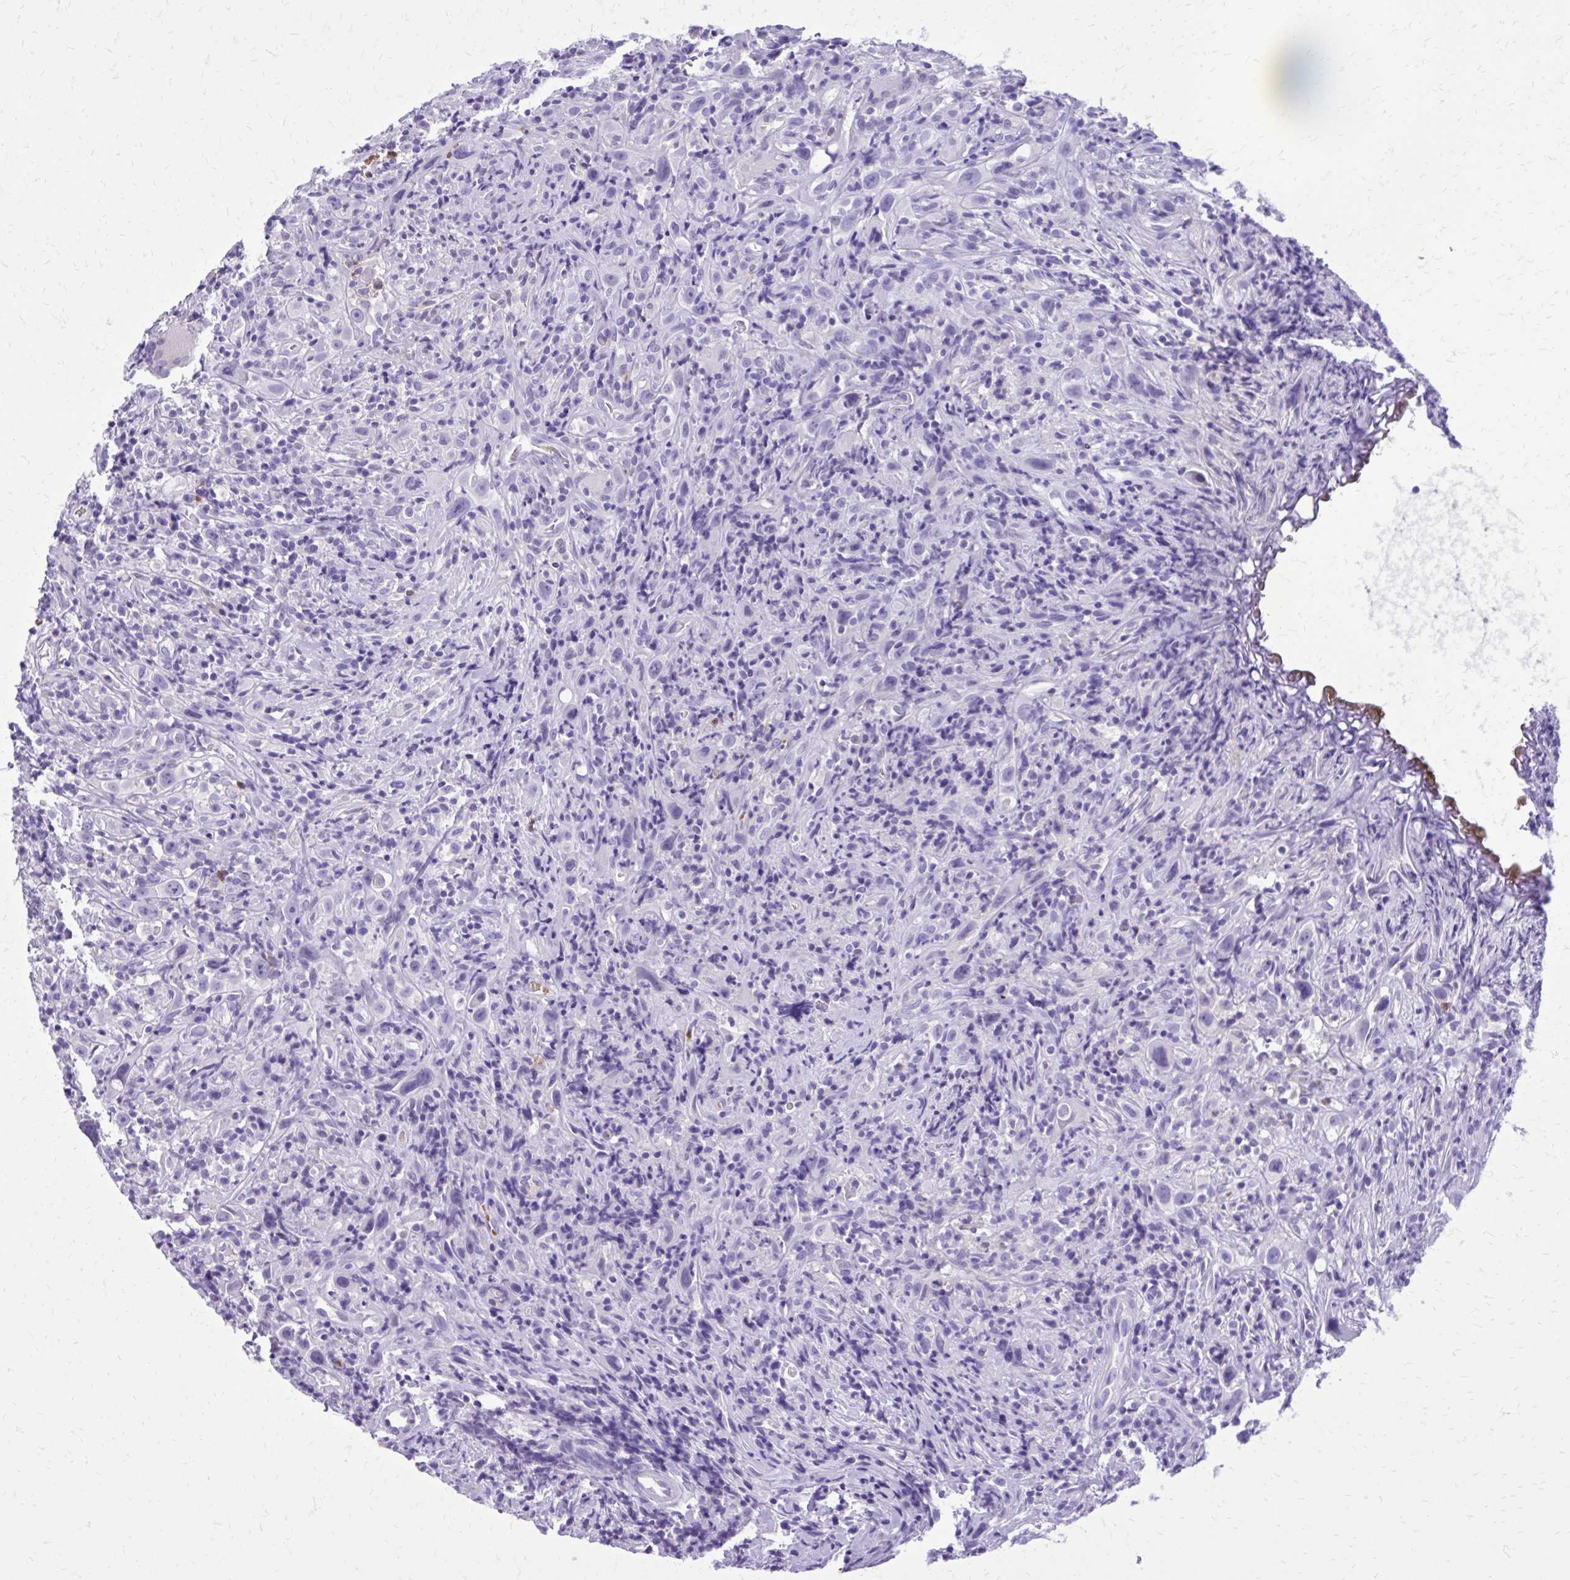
{"staining": {"intensity": "negative", "quantity": "none", "location": "none"}, "tissue": "head and neck cancer", "cell_type": "Tumor cells", "image_type": "cancer", "snomed": [{"axis": "morphology", "description": "Squamous cell carcinoma, NOS"}, {"axis": "topography", "description": "Head-Neck"}], "caption": "The photomicrograph shows no significant positivity in tumor cells of squamous cell carcinoma (head and neck).", "gene": "CAT", "patient": {"sex": "female", "age": 95}}